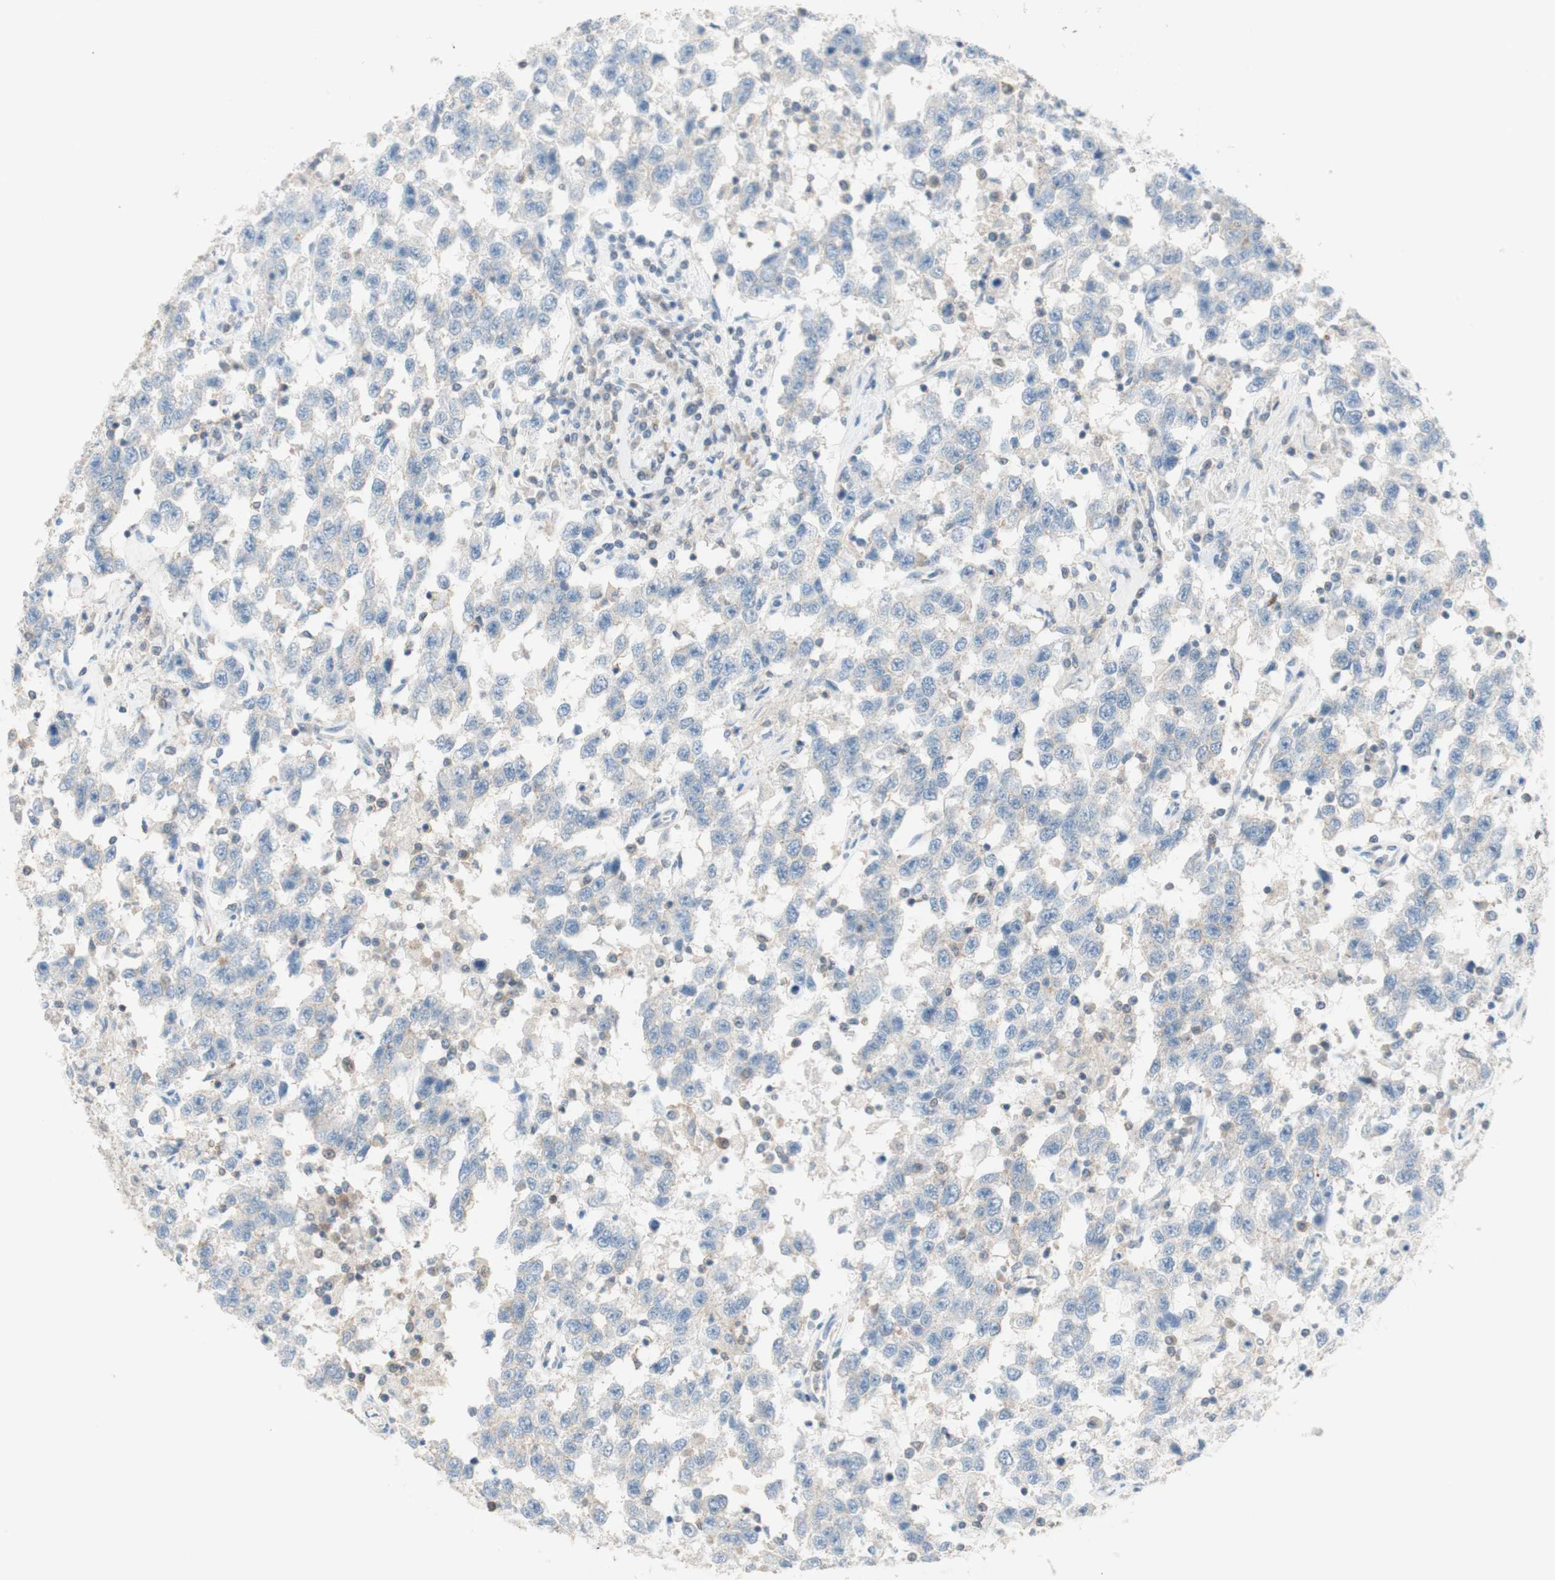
{"staining": {"intensity": "weak", "quantity": ">75%", "location": "cytoplasmic/membranous"}, "tissue": "testis cancer", "cell_type": "Tumor cells", "image_type": "cancer", "snomed": [{"axis": "morphology", "description": "Seminoma, NOS"}, {"axis": "topography", "description": "Testis"}], "caption": "Testis cancer stained with a protein marker exhibits weak staining in tumor cells.", "gene": "POU2AF1", "patient": {"sex": "male", "age": 41}}